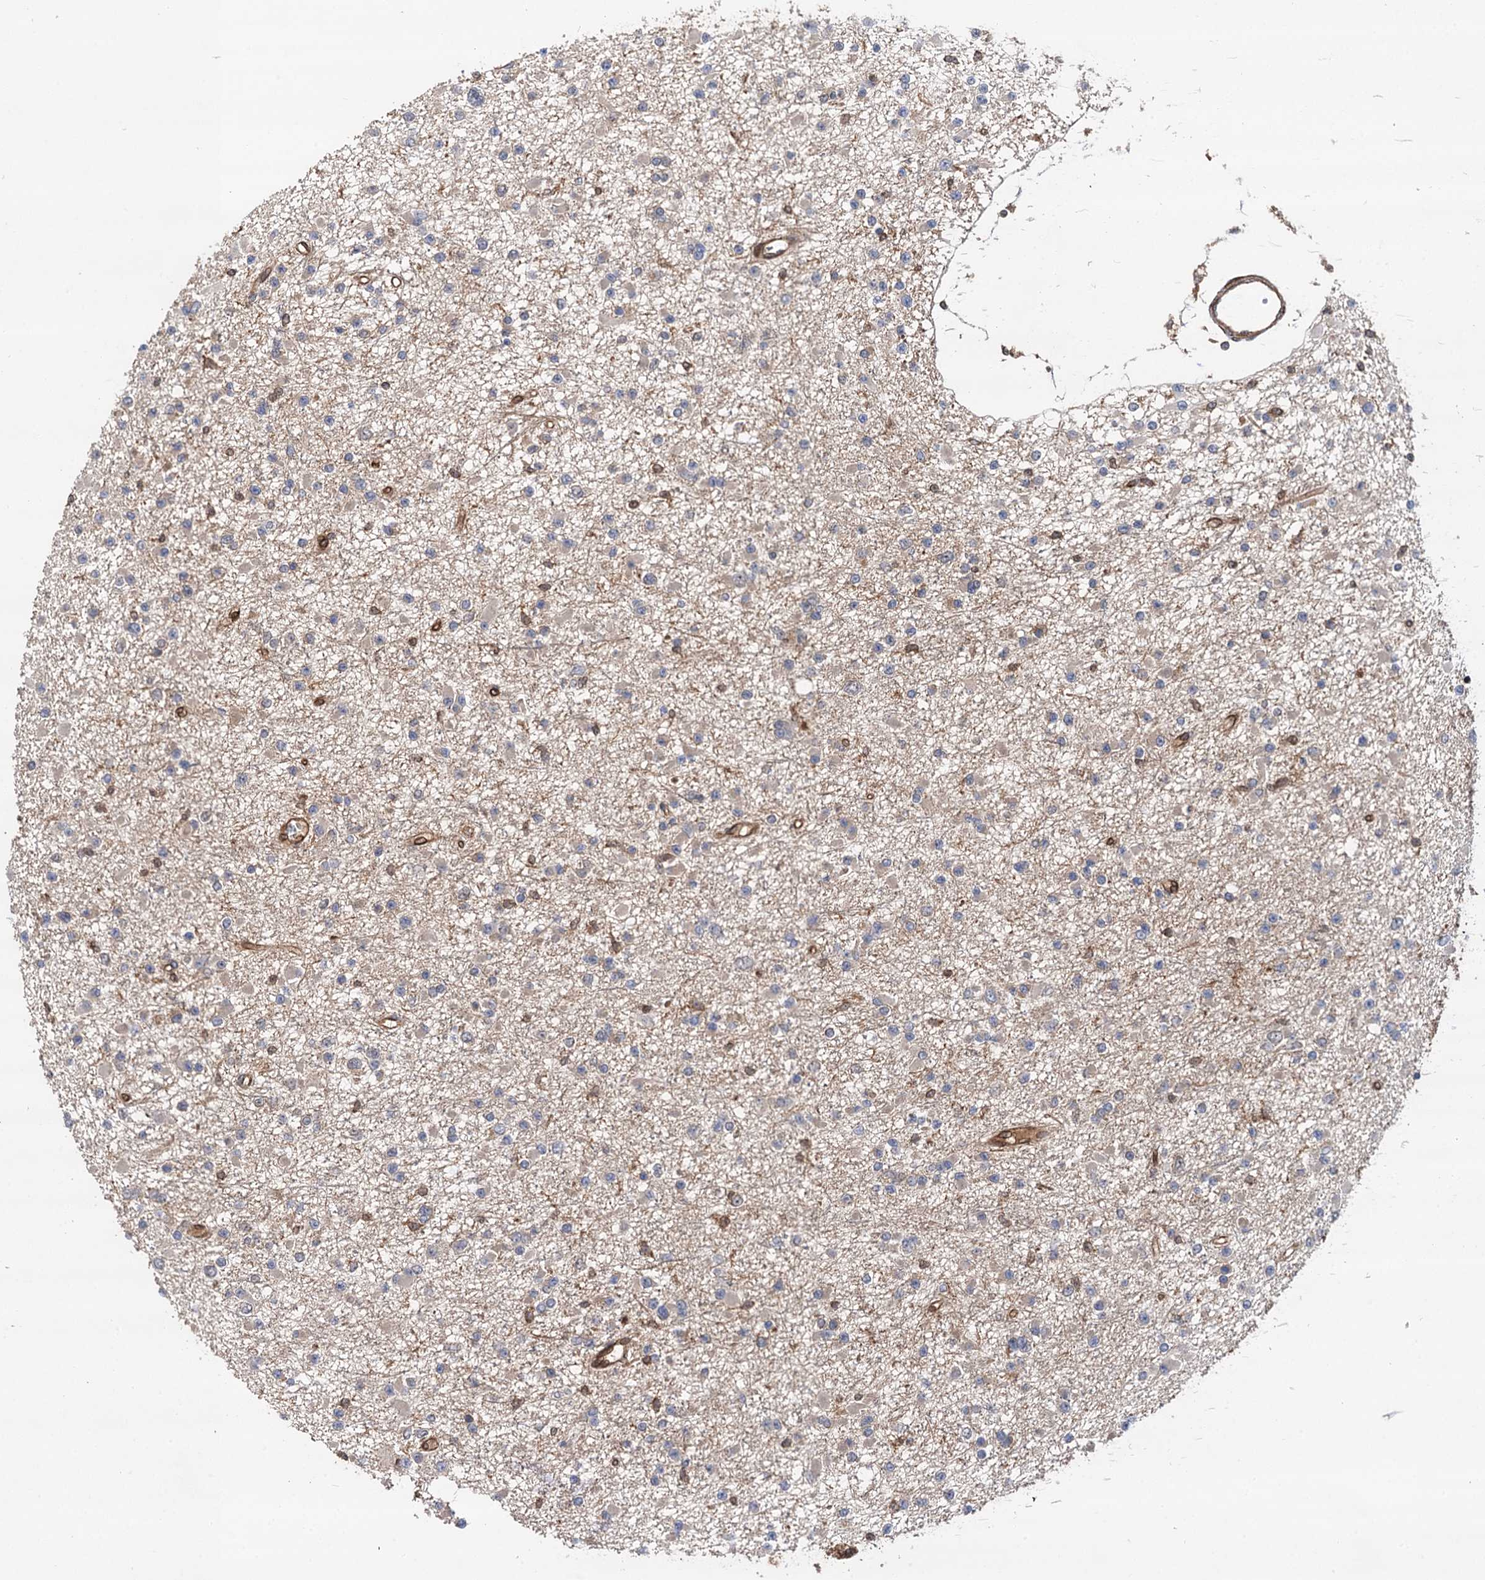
{"staining": {"intensity": "weak", "quantity": "<25%", "location": "cytoplasmic/membranous"}, "tissue": "glioma", "cell_type": "Tumor cells", "image_type": "cancer", "snomed": [{"axis": "morphology", "description": "Glioma, malignant, Low grade"}, {"axis": "topography", "description": "Brain"}], "caption": "Immunohistochemical staining of human malignant low-grade glioma demonstrates no significant expression in tumor cells.", "gene": "BORA", "patient": {"sex": "female", "age": 22}}